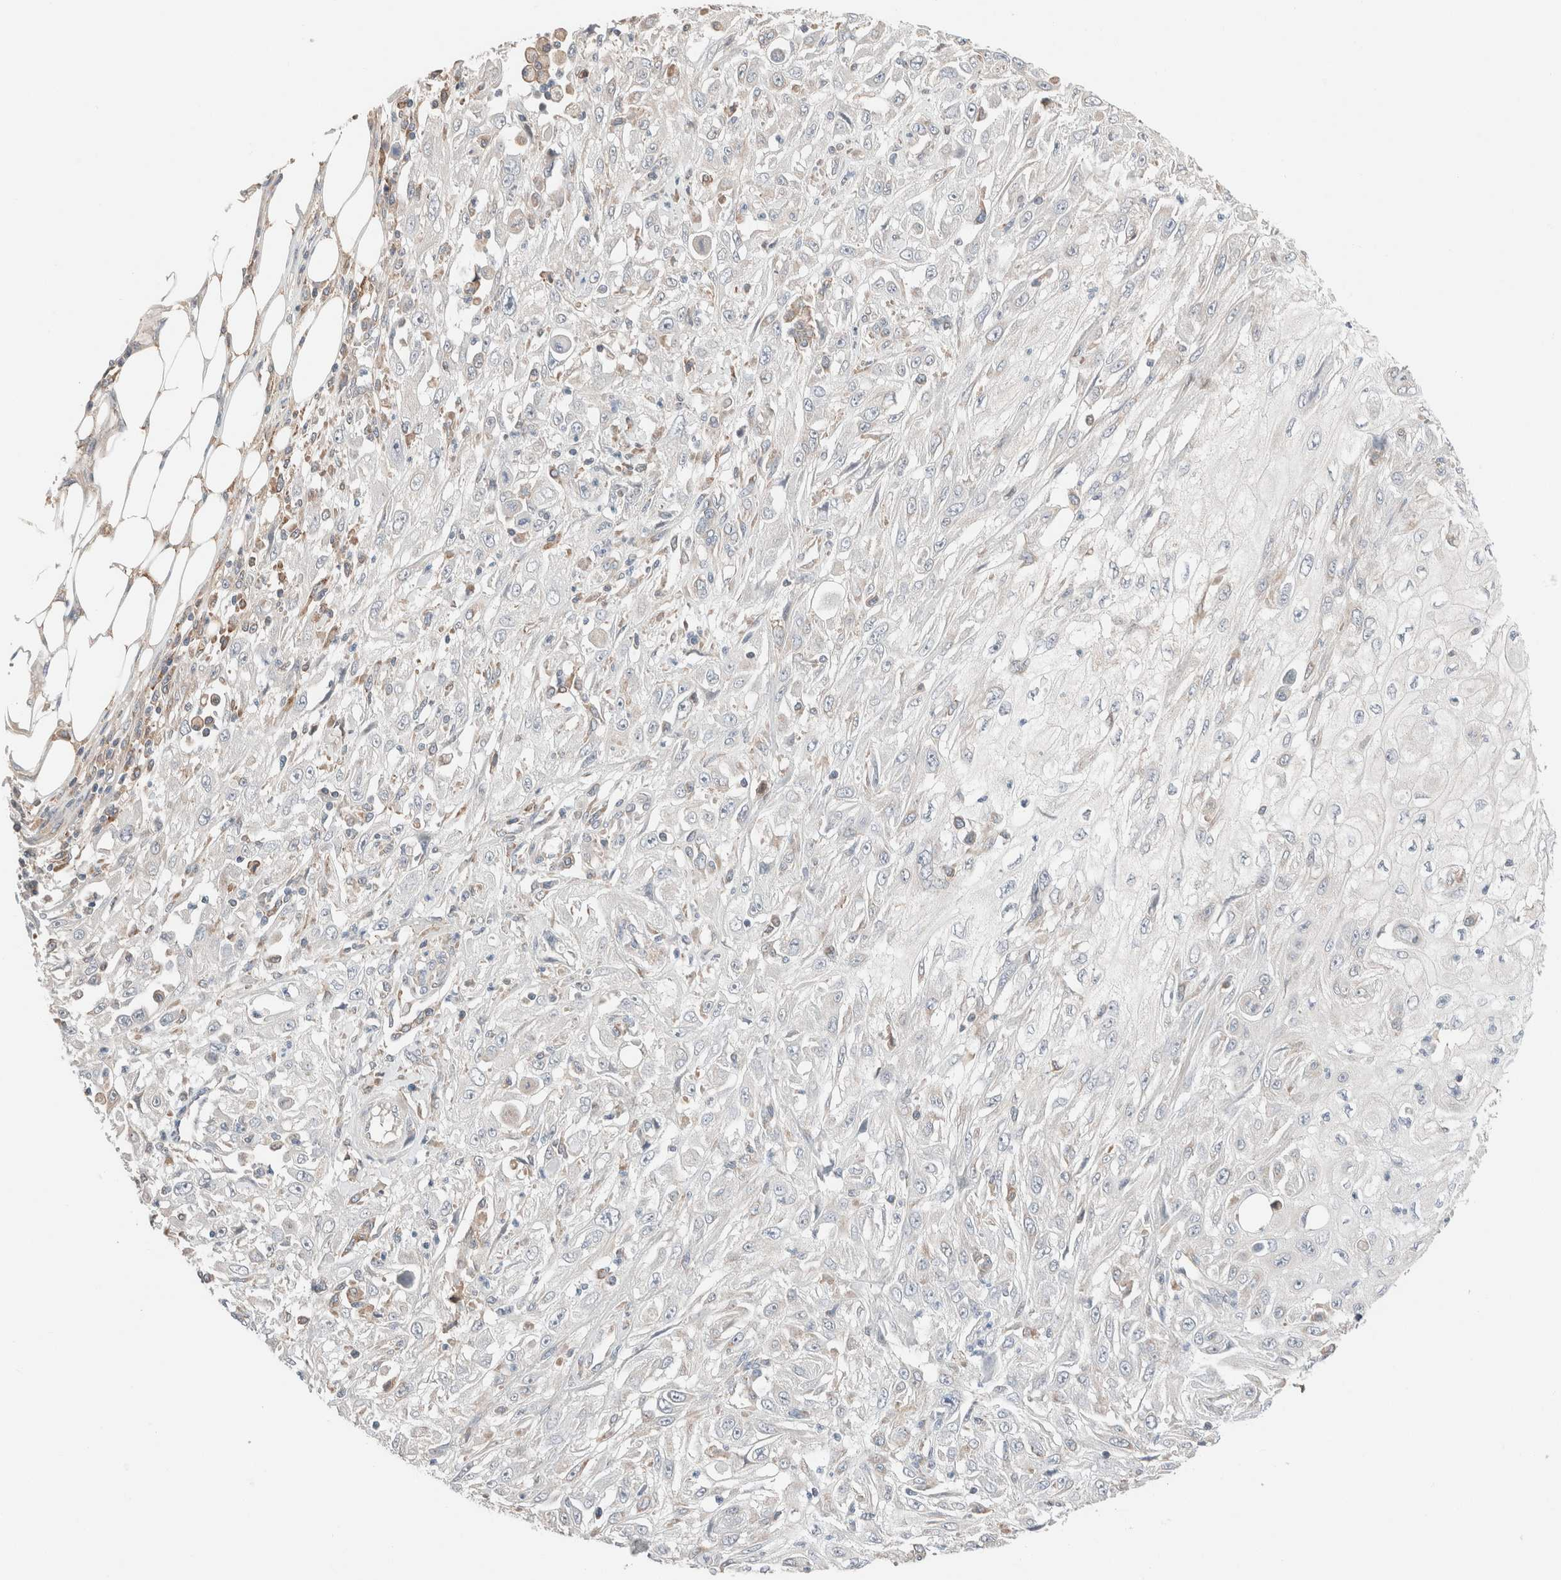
{"staining": {"intensity": "negative", "quantity": "none", "location": "none"}, "tissue": "skin cancer", "cell_type": "Tumor cells", "image_type": "cancer", "snomed": [{"axis": "morphology", "description": "Squamous cell carcinoma, NOS"}, {"axis": "morphology", "description": "Squamous cell carcinoma, metastatic, NOS"}, {"axis": "topography", "description": "Skin"}, {"axis": "topography", "description": "Lymph node"}], "caption": "A high-resolution micrograph shows immunohistochemistry staining of squamous cell carcinoma (skin), which demonstrates no significant positivity in tumor cells.", "gene": "PCM1", "patient": {"sex": "male", "age": 75}}